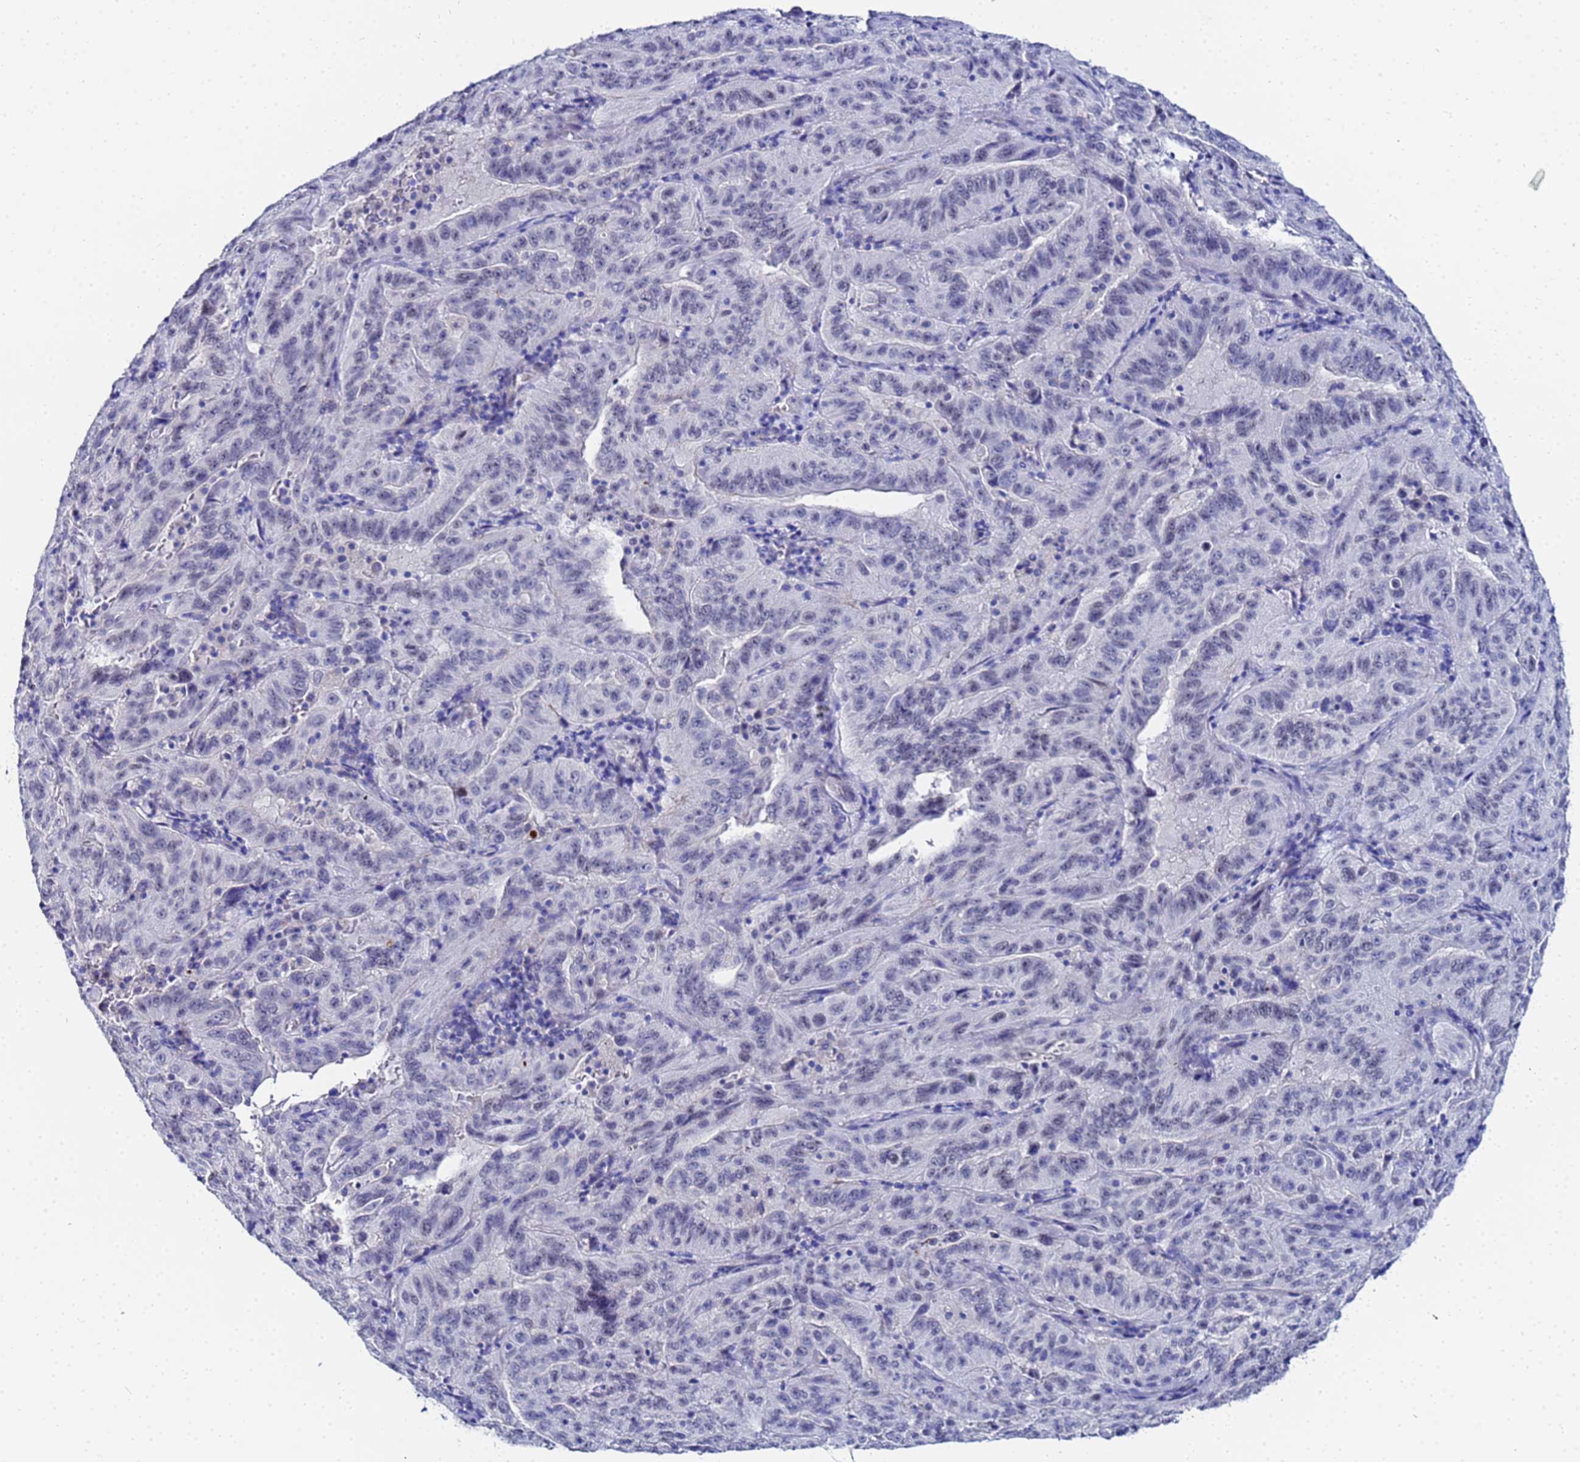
{"staining": {"intensity": "negative", "quantity": "none", "location": "none"}, "tissue": "pancreatic cancer", "cell_type": "Tumor cells", "image_type": "cancer", "snomed": [{"axis": "morphology", "description": "Adenocarcinoma, NOS"}, {"axis": "topography", "description": "Pancreas"}], "caption": "DAB immunohistochemical staining of pancreatic adenocarcinoma demonstrates no significant staining in tumor cells.", "gene": "ZNF26", "patient": {"sex": "male", "age": 63}}